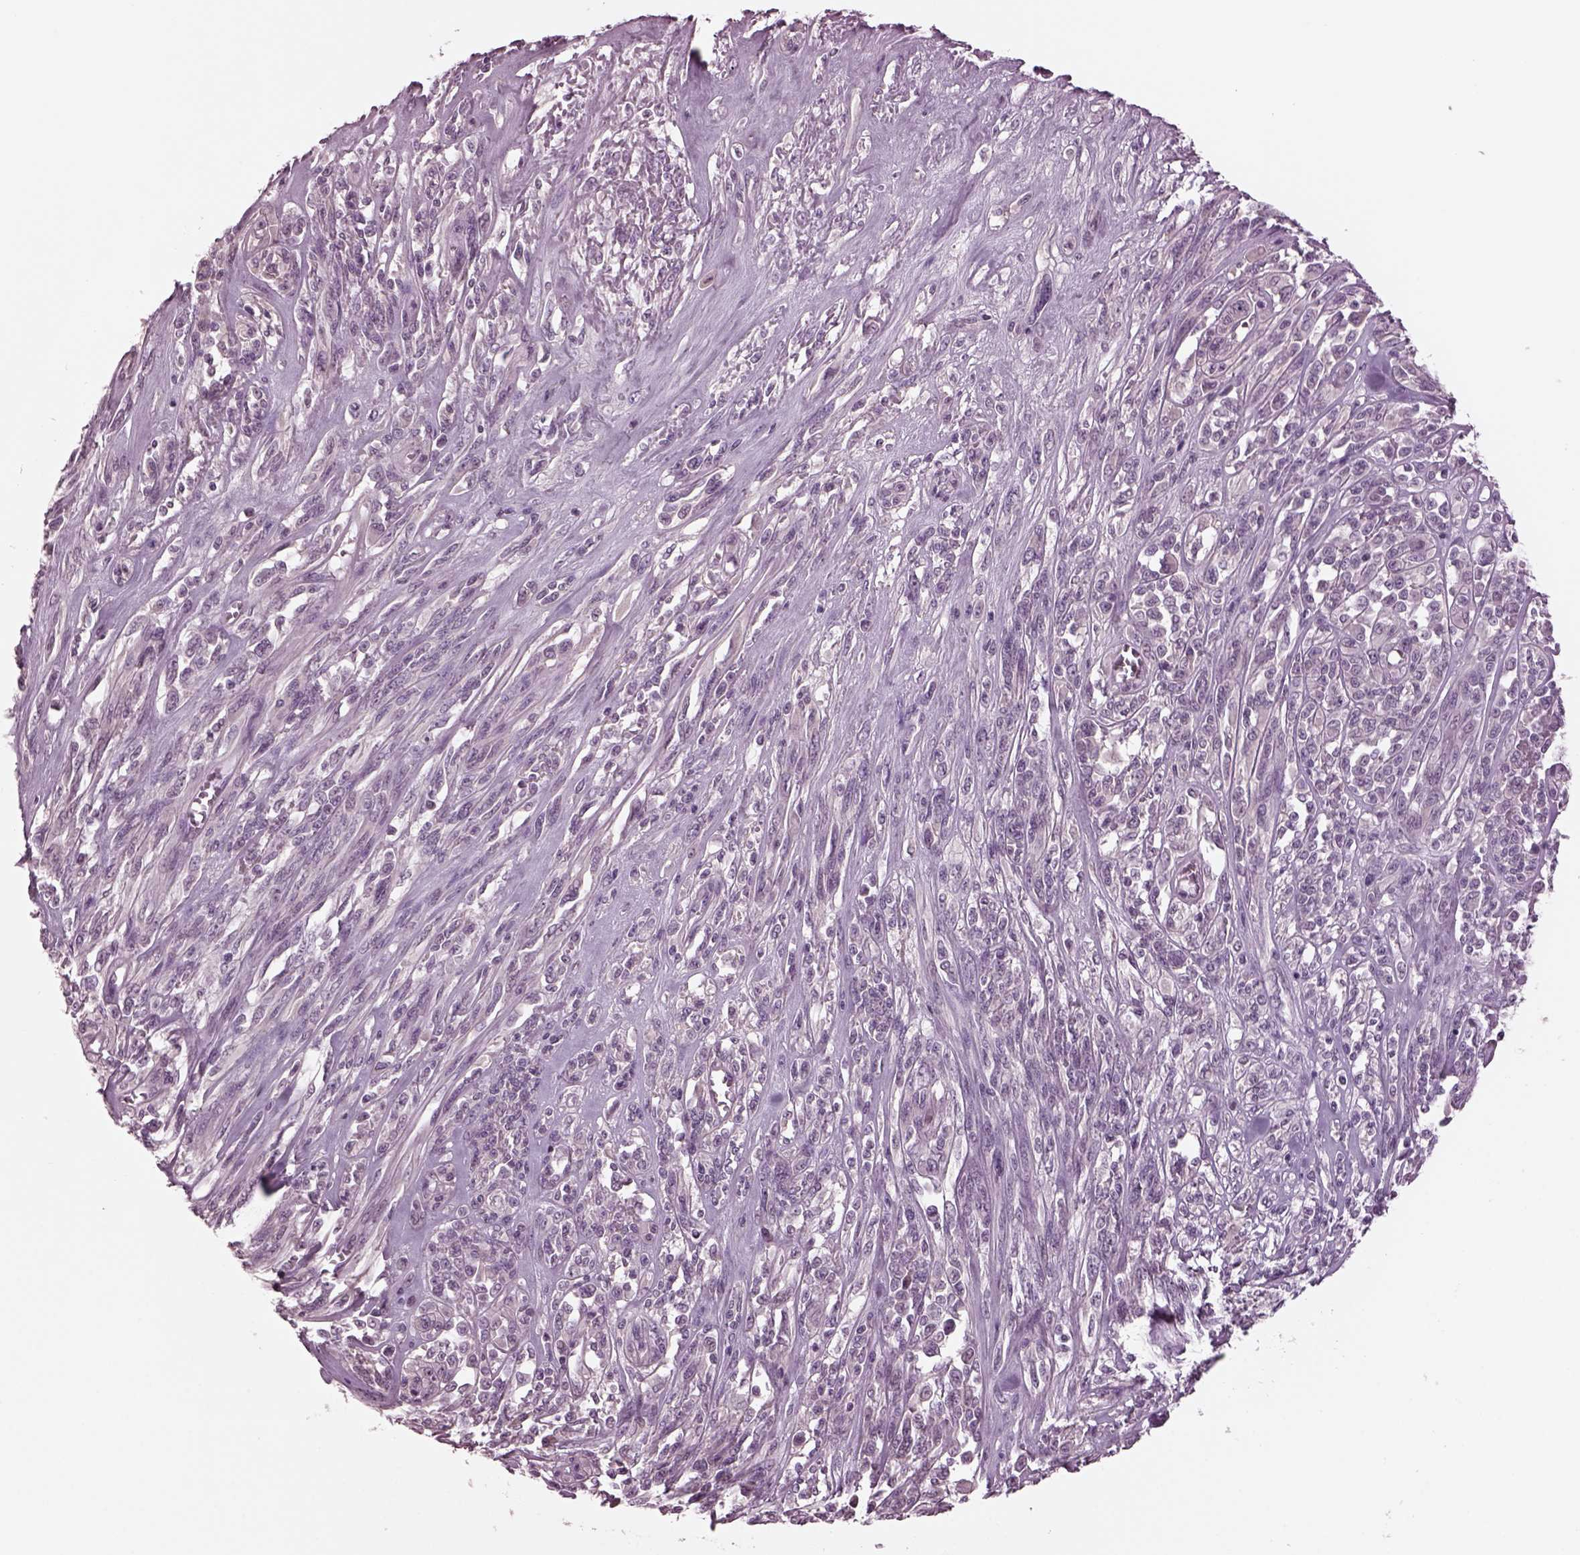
{"staining": {"intensity": "negative", "quantity": "none", "location": "none"}, "tissue": "melanoma", "cell_type": "Tumor cells", "image_type": "cancer", "snomed": [{"axis": "morphology", "description": "Malignant melanoma, NOS"}, {"axis": "topography", "description": "Skin"}], "caption": "The IHC photomicrograph has no significant expression in tumor cells of malignant melanoma tissue.", "gene": "CLCN4", "patient": {"sex": "female", "age": 91}}